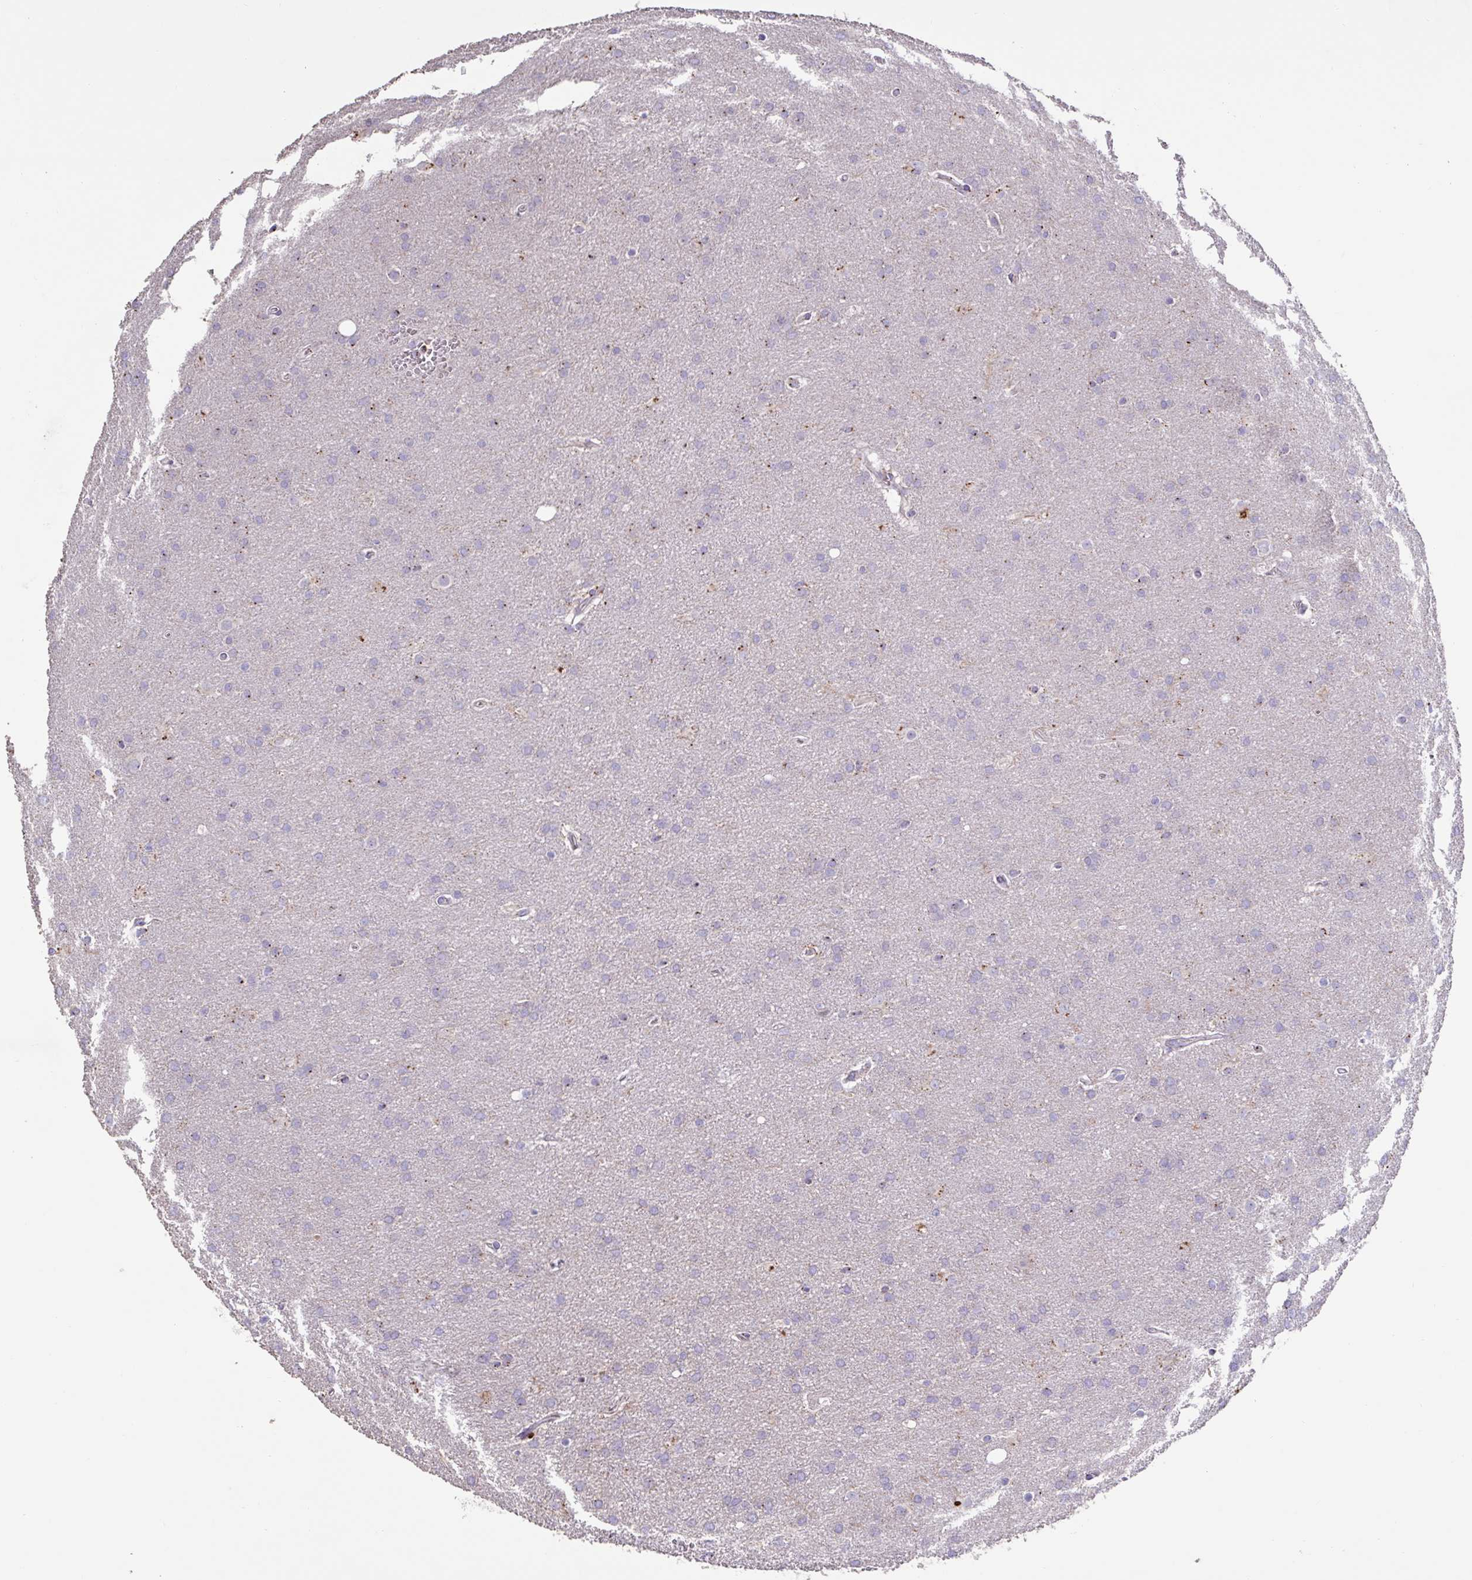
{"staining": {"intensity": "weak", "quantity": "25%-75%", "location": "cytoplasmic/membranous"}, "tissue": "glioma", "cell_type": "Tumor cells", "image_type": "cancer", "snomed": [{"axis": "morphology", "description": "Glioma, malignant, Low grade"}, {"axis": "topography", "description": "Brain"}], "caption": "Tumor cells display low levels of weak cytoplasmic/membranous positivity in about 25%-75% of cells in human low-grade glioma (malignant). The staining was performed using DAB (3,3'-diaminobenzidine), with brown indicating positive protein expression. Nuclei are stained blue with hematoxylin.", "gene": "CHMP5", "patient": {"sex": "female", "age": 32}}